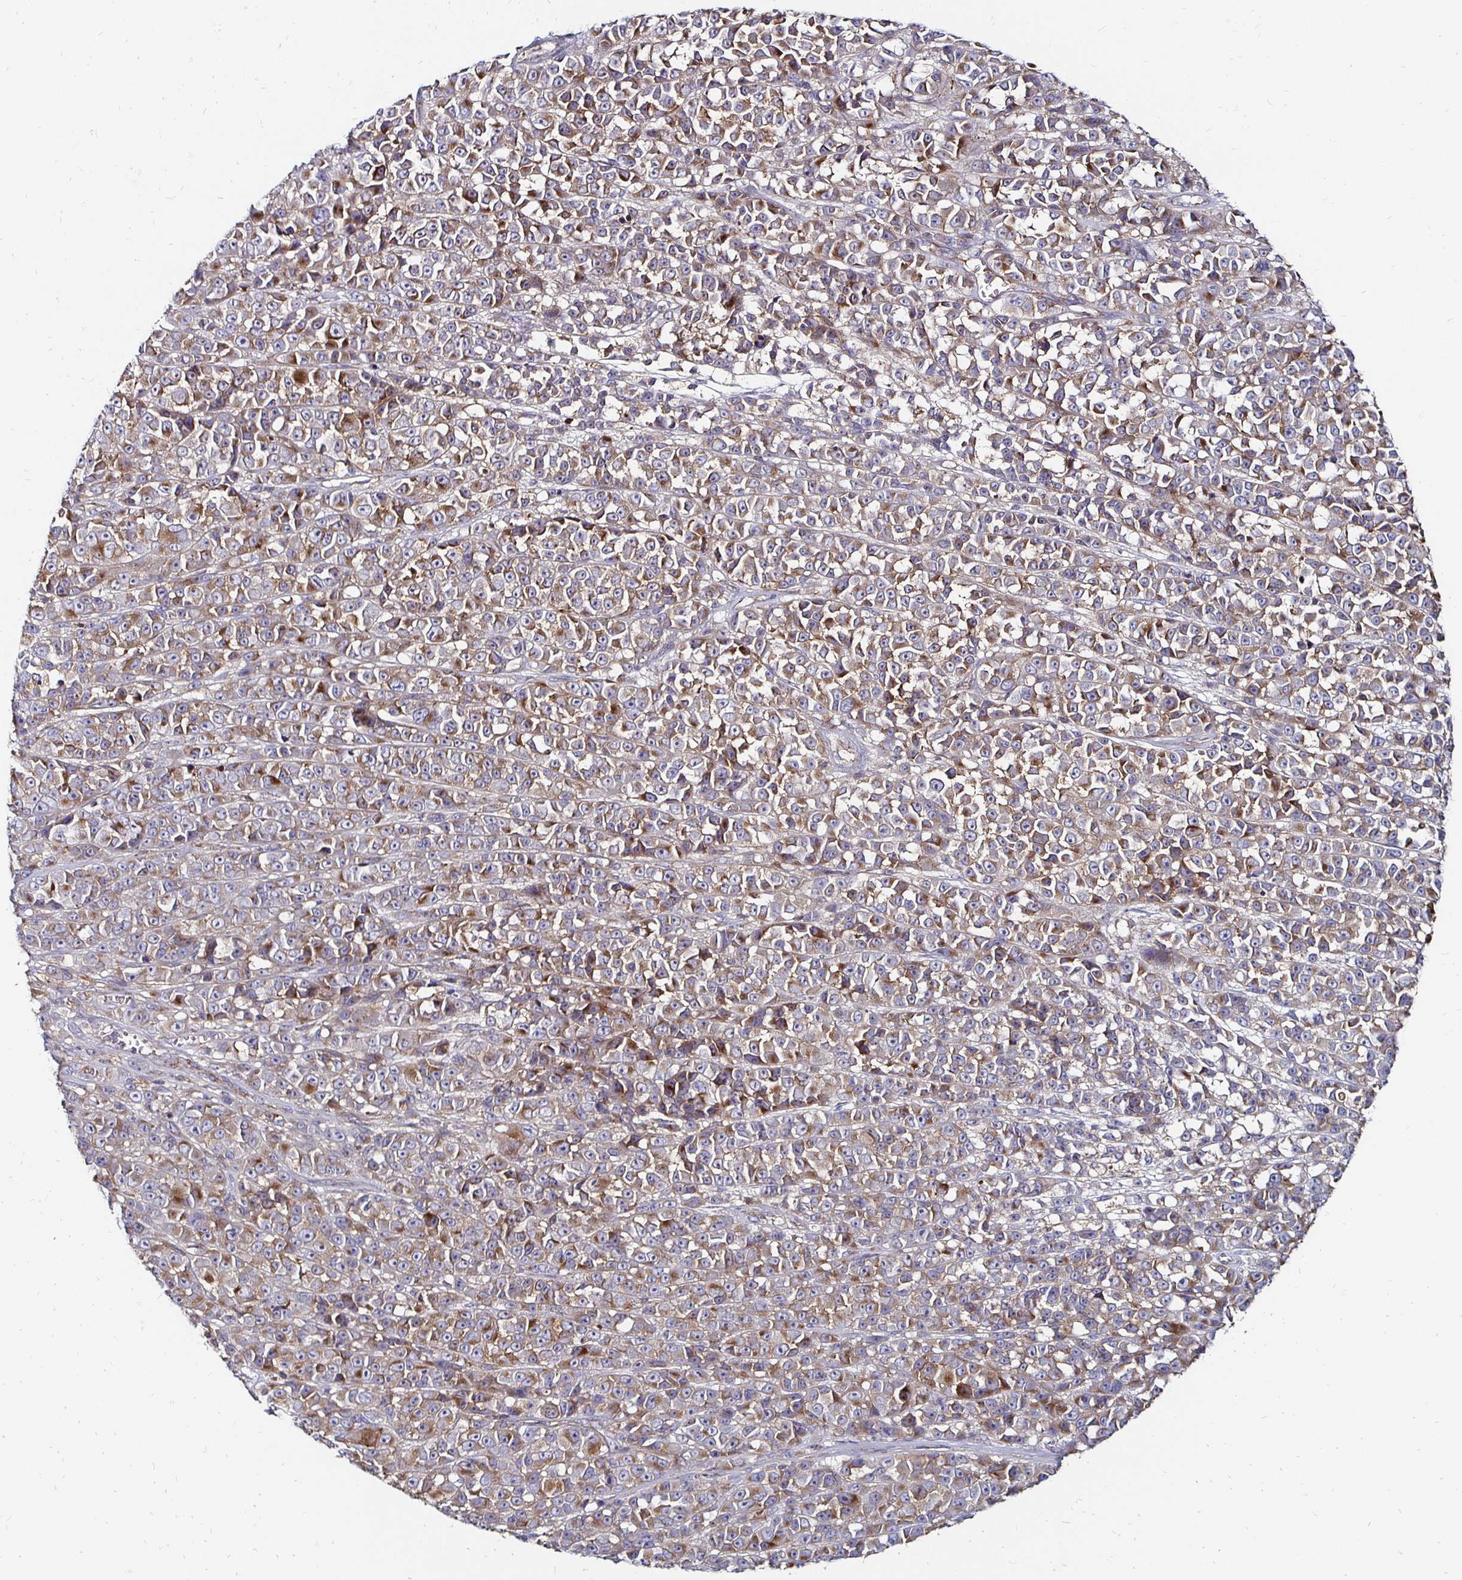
{"staining": {"intensity": "moderate", "quantity": ">75%", "location": "cytoplasmic/membranous"}, "tissue": "melanoma", "cell_type": "Tumor cells", "image_type": "cancer", "snomed": [{"axis": "morphology", "description": "Malignant melanoma, NOS"}, {"axis": "topography", "description": "Skin"}, {"axis": "topography", "description": "Skin of back"}], "caption": "Human melanoma stained for a protein (brown) exhibits moderate cytoplasmic/membranous positive expression in about >75% of tumor cells.", "gene": "NCSTN", "patient": {"sex": "male", "age": 91}}